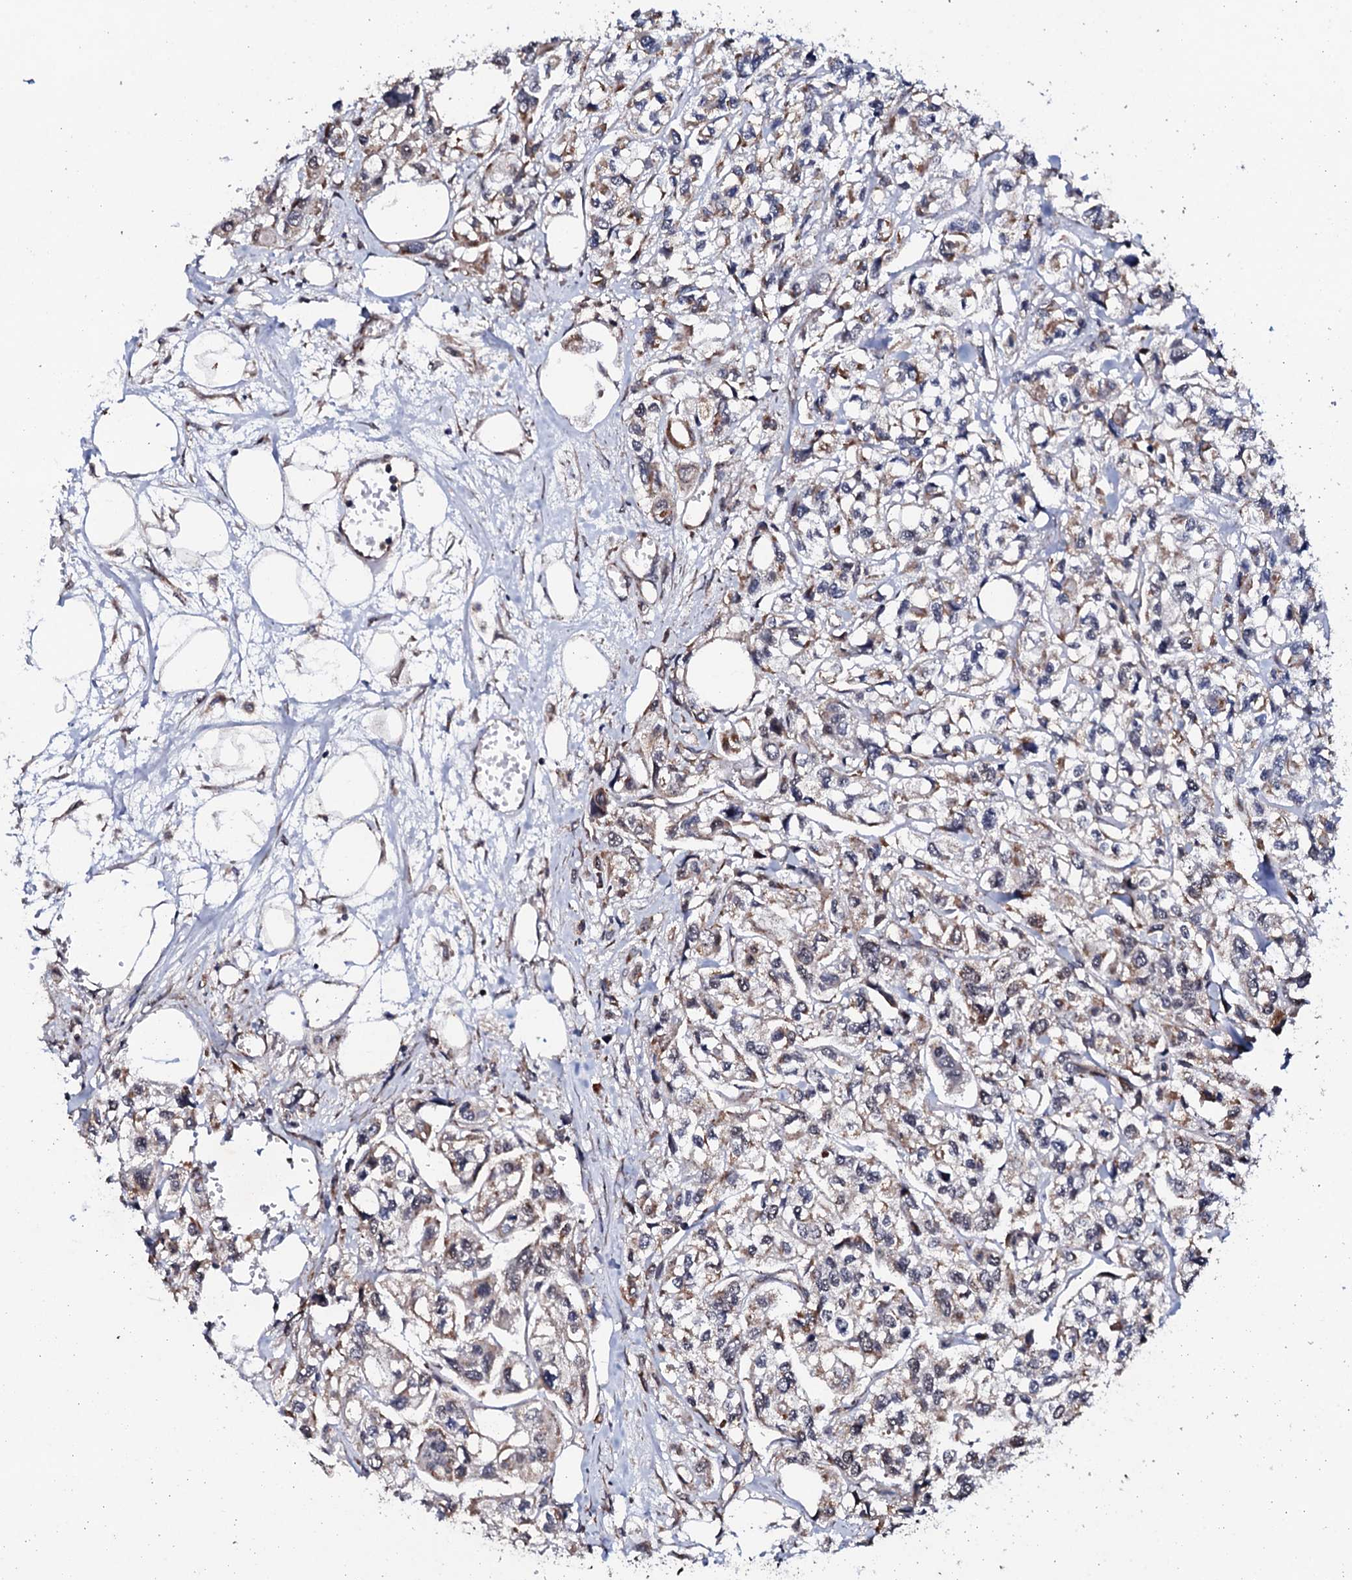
{"staining": {"intensity": "moderate", "quantity": "25%-75%", "location": "cytoplasmic/membranous"}, "tissue": "urothelial cancer", "cell_type": "Tumor cells", "image_type": "cancer", "snomed": [{"axis": "morphology", "description": "Urothelial carcinoma, High grade"}, {"axis": "topography", "description": "Urinary bladder"}], "caption": "A brown stain highlights moderate cytoplasmic/membranous positivity of a protein in human urothelial cancer tumor cells.", "gene": "MTIF3", "patient": {"sex": "male", "age": 67}}